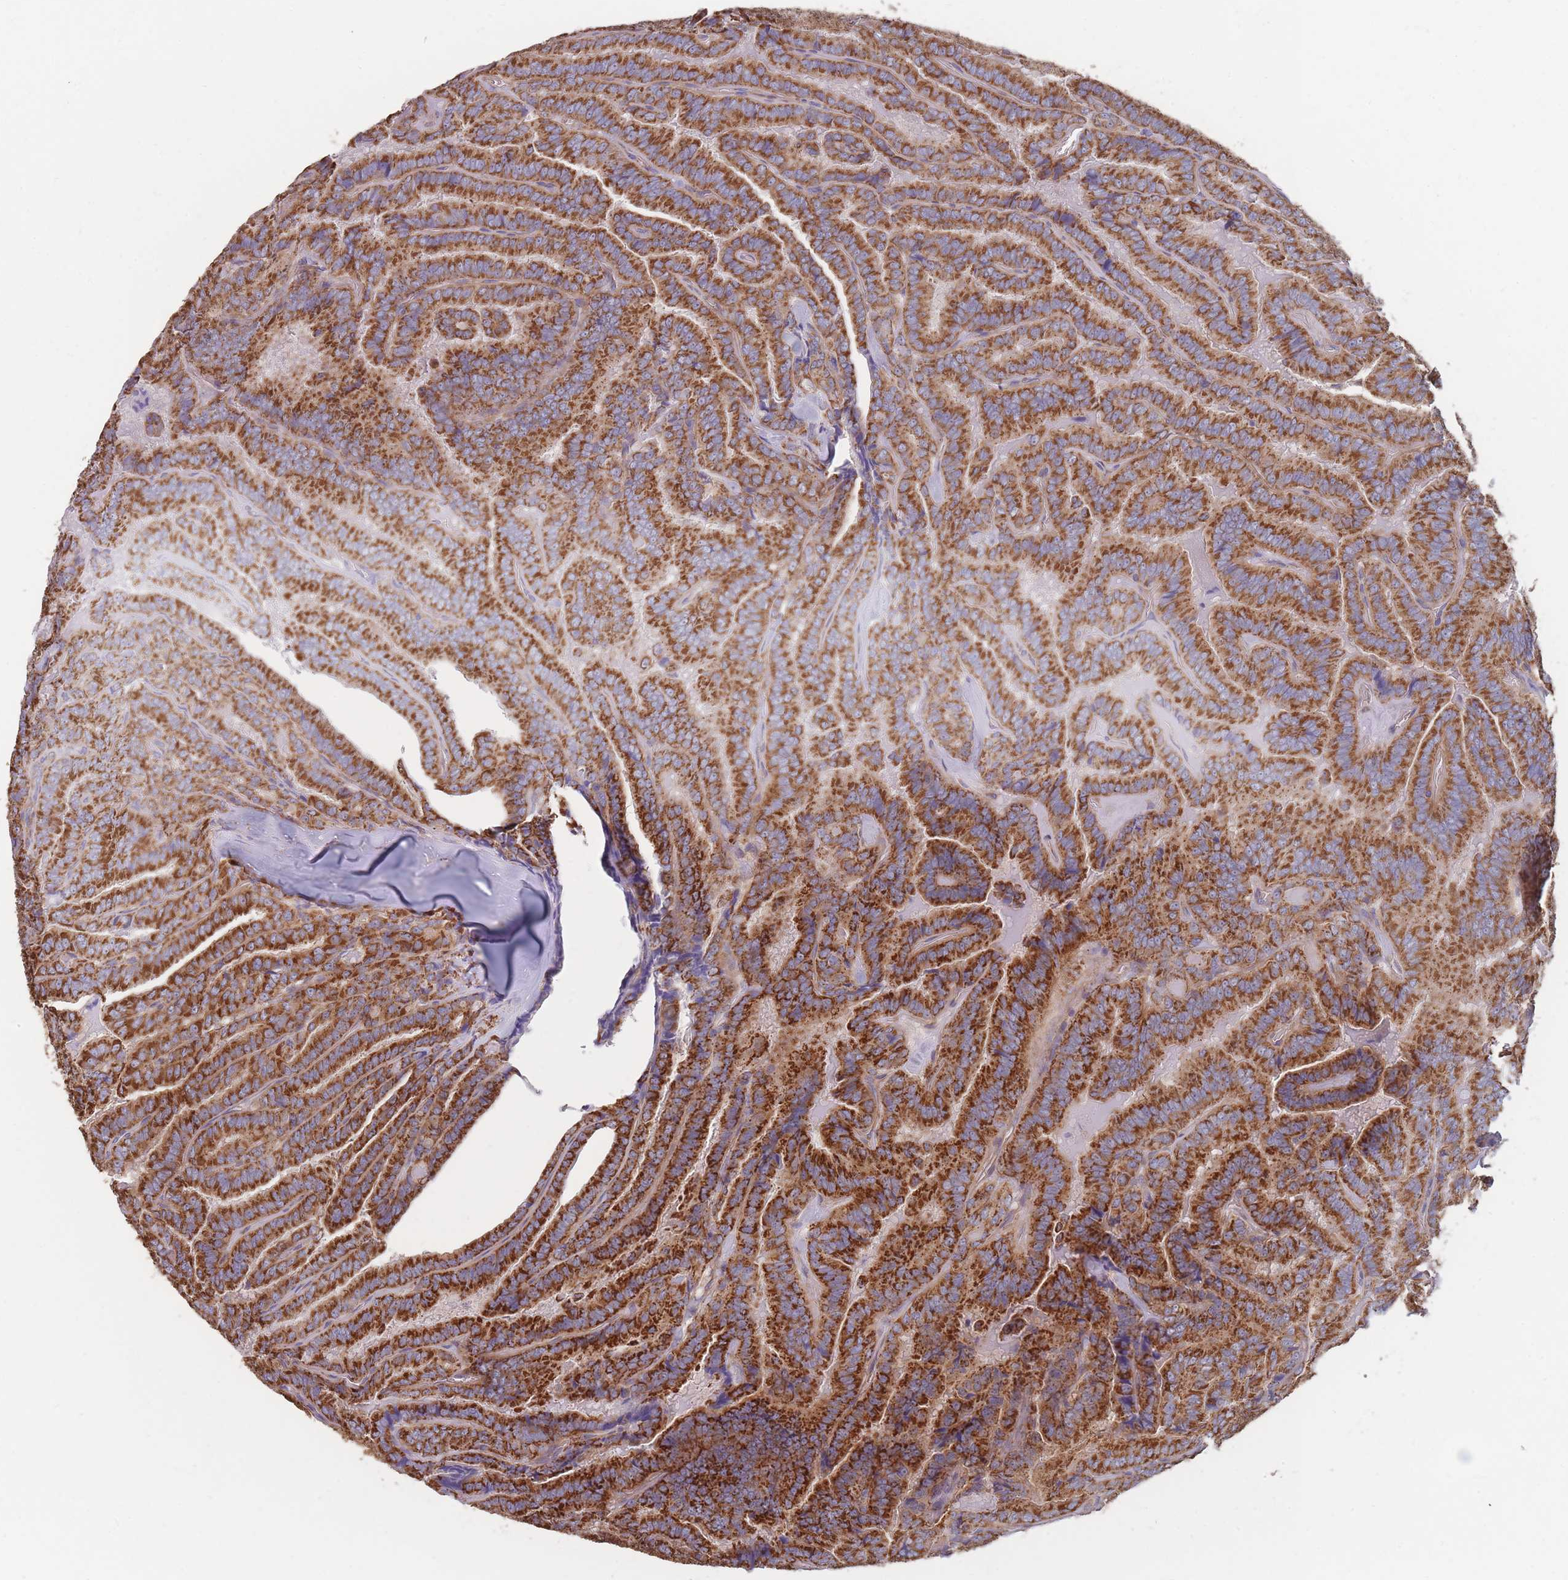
{"staining": {"intensity": "strong", "quantity": ">75%", "location": "cytoplasmic/membranous"}, "tissue": "thyroid cancer", "cell_type": "Tumor cells", "image_type": "cancer", "snomed": [{"axis": "morphology", "description": "Papillary adenocarcinoma, NOS"}, {"axis": "topography", "description": "Thyroid gland"}], "caption": "Protein staining exhibits strong cytoplasmic/membranous positivity in approximately >75% of tumor cells in thyroid cancer (papillary adenocarcinoma).", "gene": "KIF16B", "patient": {"sex": "male", "age": 61}}